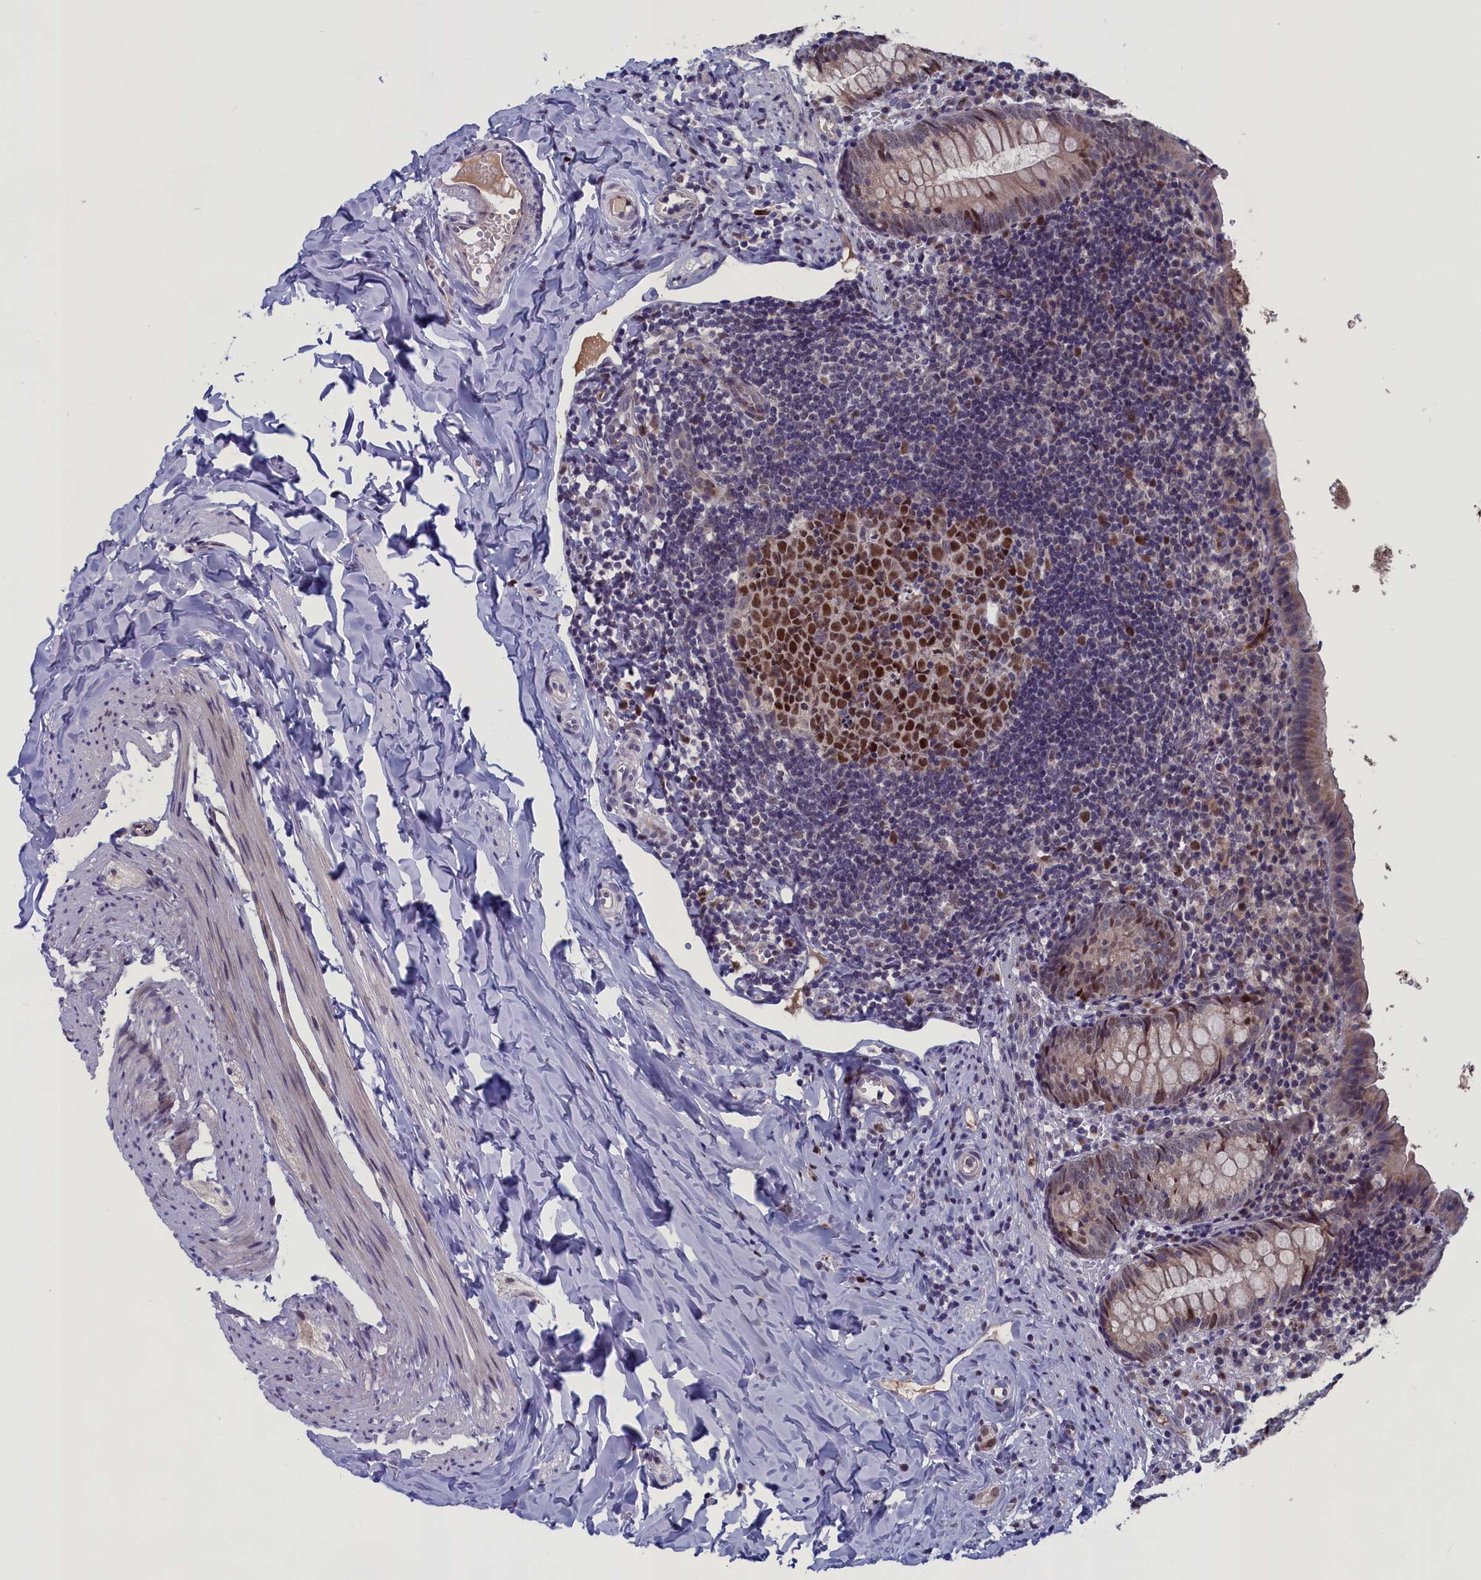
{"staining": {"intensity": "moderate", "quantity": "<25%", "location": "nuclear"}, "tissue": "appendix", "cell_type": "Glandular cells", "image_type": "normal", "snomed": [{"axis": "morphology", "description": "Normal tissue, NOS"}, {"axis": "topography", "description": "Appendix"}], "caption": "Immunohistochemistry (IHC) of benign human appendix shows low levels of moderate nuclear positivity in about <25% of glandular cells.", "gene": "LIG1", "patient": {"sex": "female", "age": 10}}